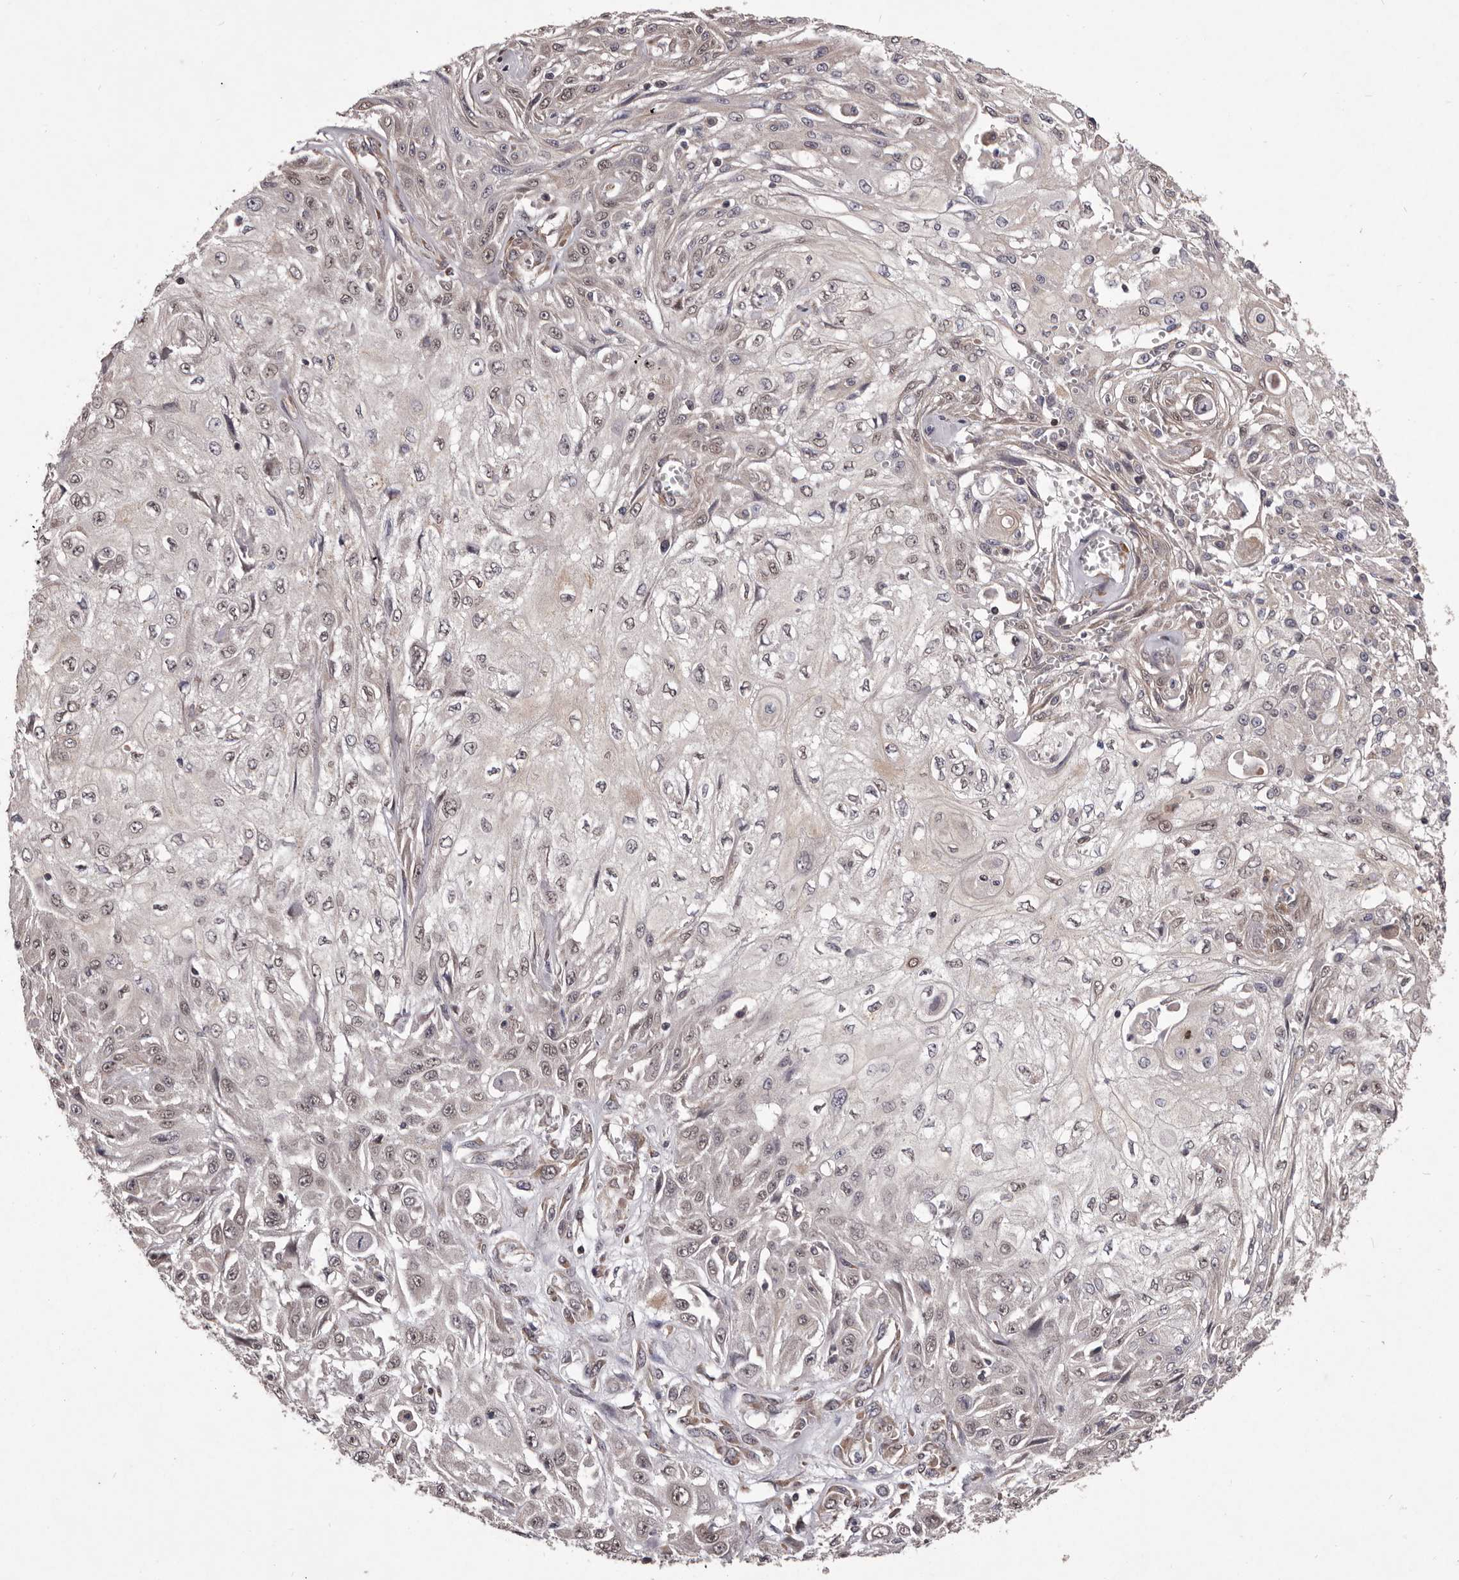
{"staining": {"intensity": "negative", "quantity": "none", "location": "none"}, "tissue": "skin cancer", "cell_type": "Tumor cells", "image_type": "cancer", "snomed": [{"axis": "morphology", "description": "Squamous cell carcinoma, NOS"}, {"axis": "morphology", "description": "Squamous cell carcinoma, metastatic, NOS"}, {"axis": "topography", "description": "Skin"}, {"axis": "topography", "description": "Lymph node"}], "caption": "This photomicrograph is of skin metastatic squamous cell carcinoma stained with IHC to label a protein in brown with the nuclei are counter-stained blue. There is no staining in tumor cells. The staining is performed using DAB brown chromogen with nuclei counter-stained in using hematoxylin.", "gene": "CELF3", "patient": {"sex": "male", "age": 75}}